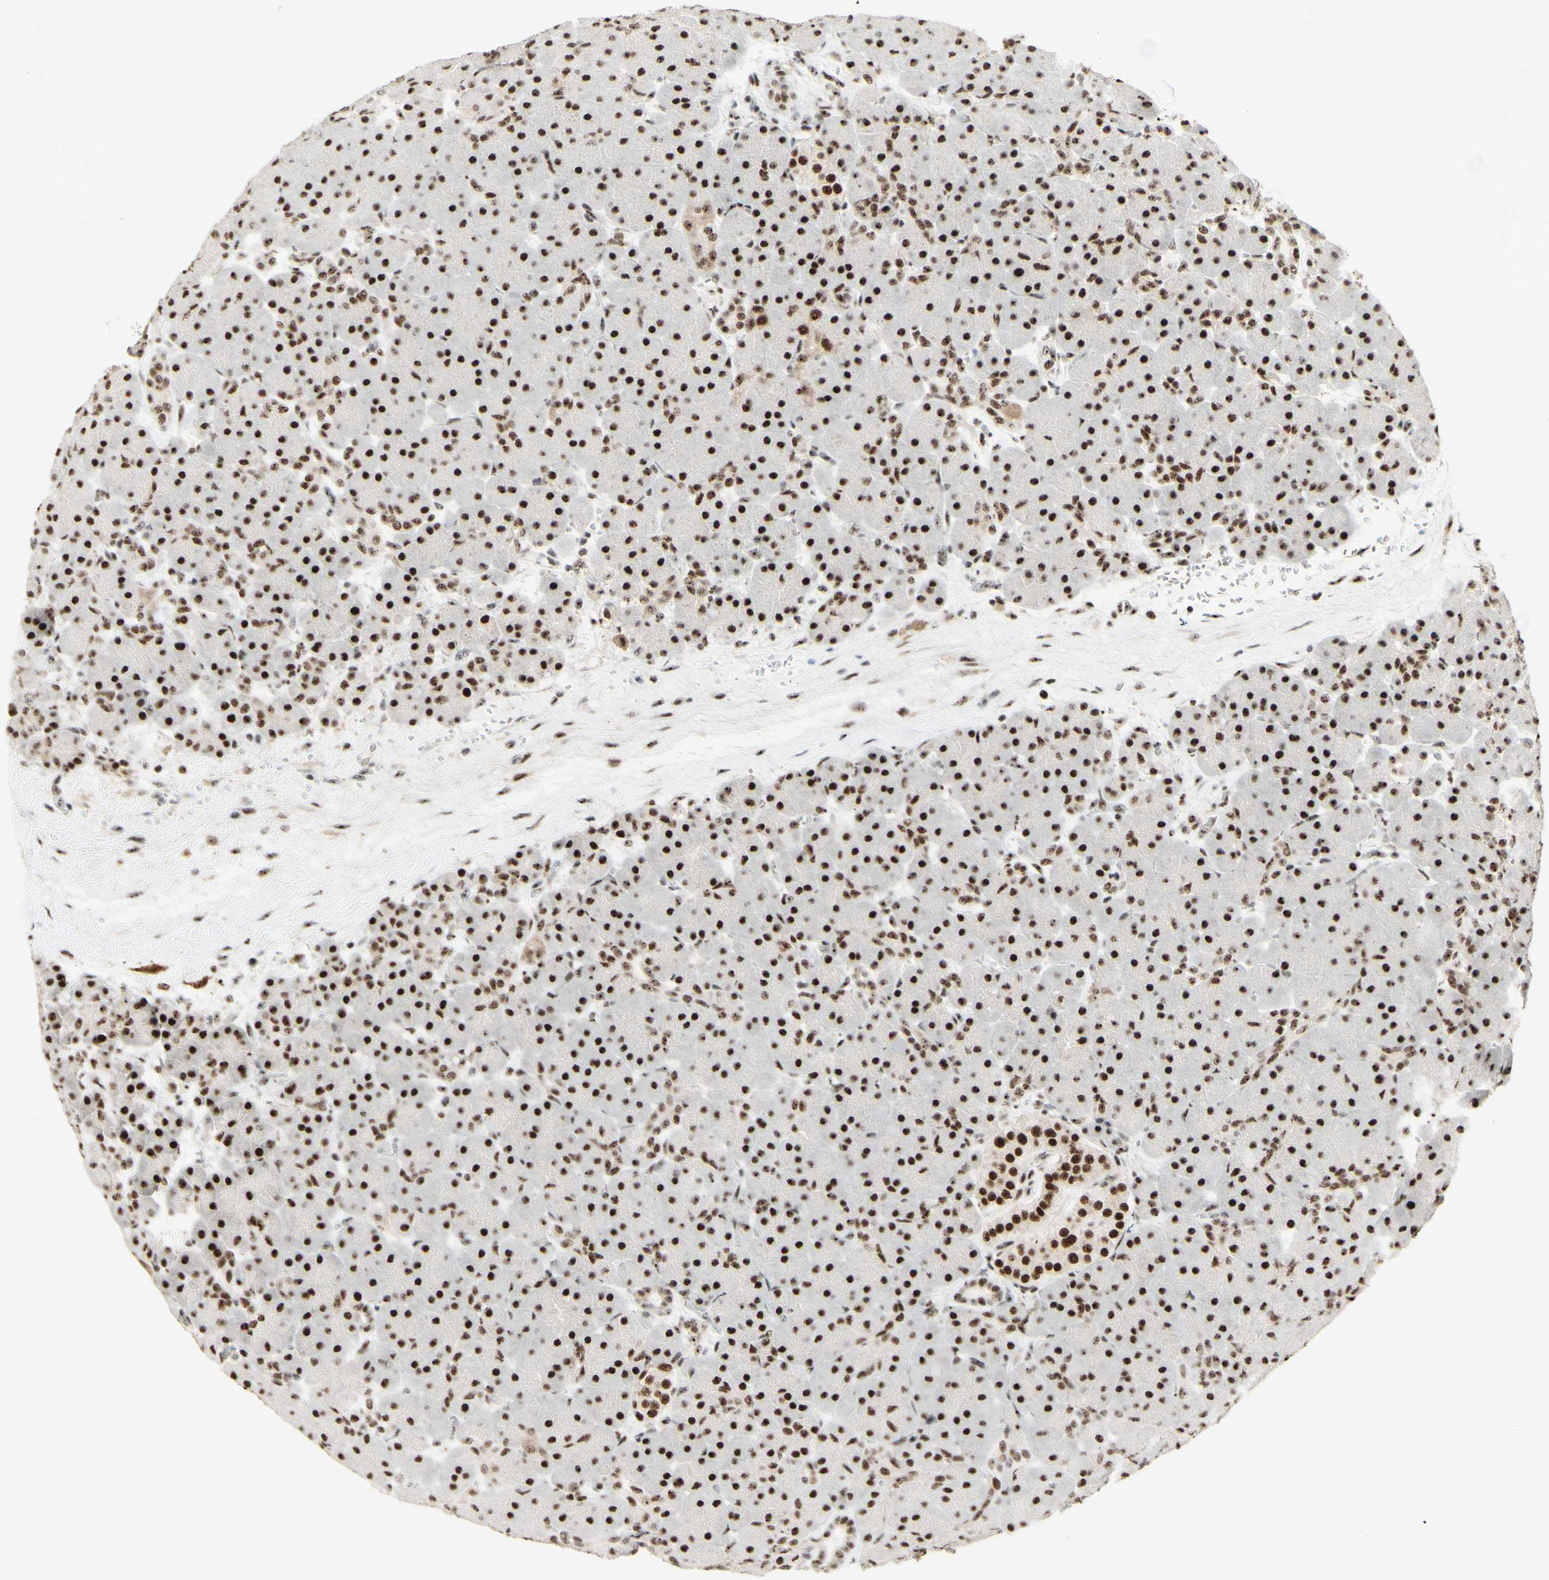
{"staining": {"intensity": "strong", "quantity": ">75%", "location": "nuclear"}, "tissue": "pancreas", "cell_type": "Exocrine glandular cells", "image_type": "normal", "snomed": [{"axis": "morphology", "description": "Normal tissue, NOS"}, {"axis": "topography", "description": "Pancreas"}], "caption": "The image displays a brown stain indicating the presence of a protein in the nuclear of exocrine glandular cells in pancreas. (Stains: DAB in brown, nuclei in blue, Microscopy: brightfield microscopy at high magnification).", "gene": "DHX9", "patient": {"sex": "male", "age": 66}}